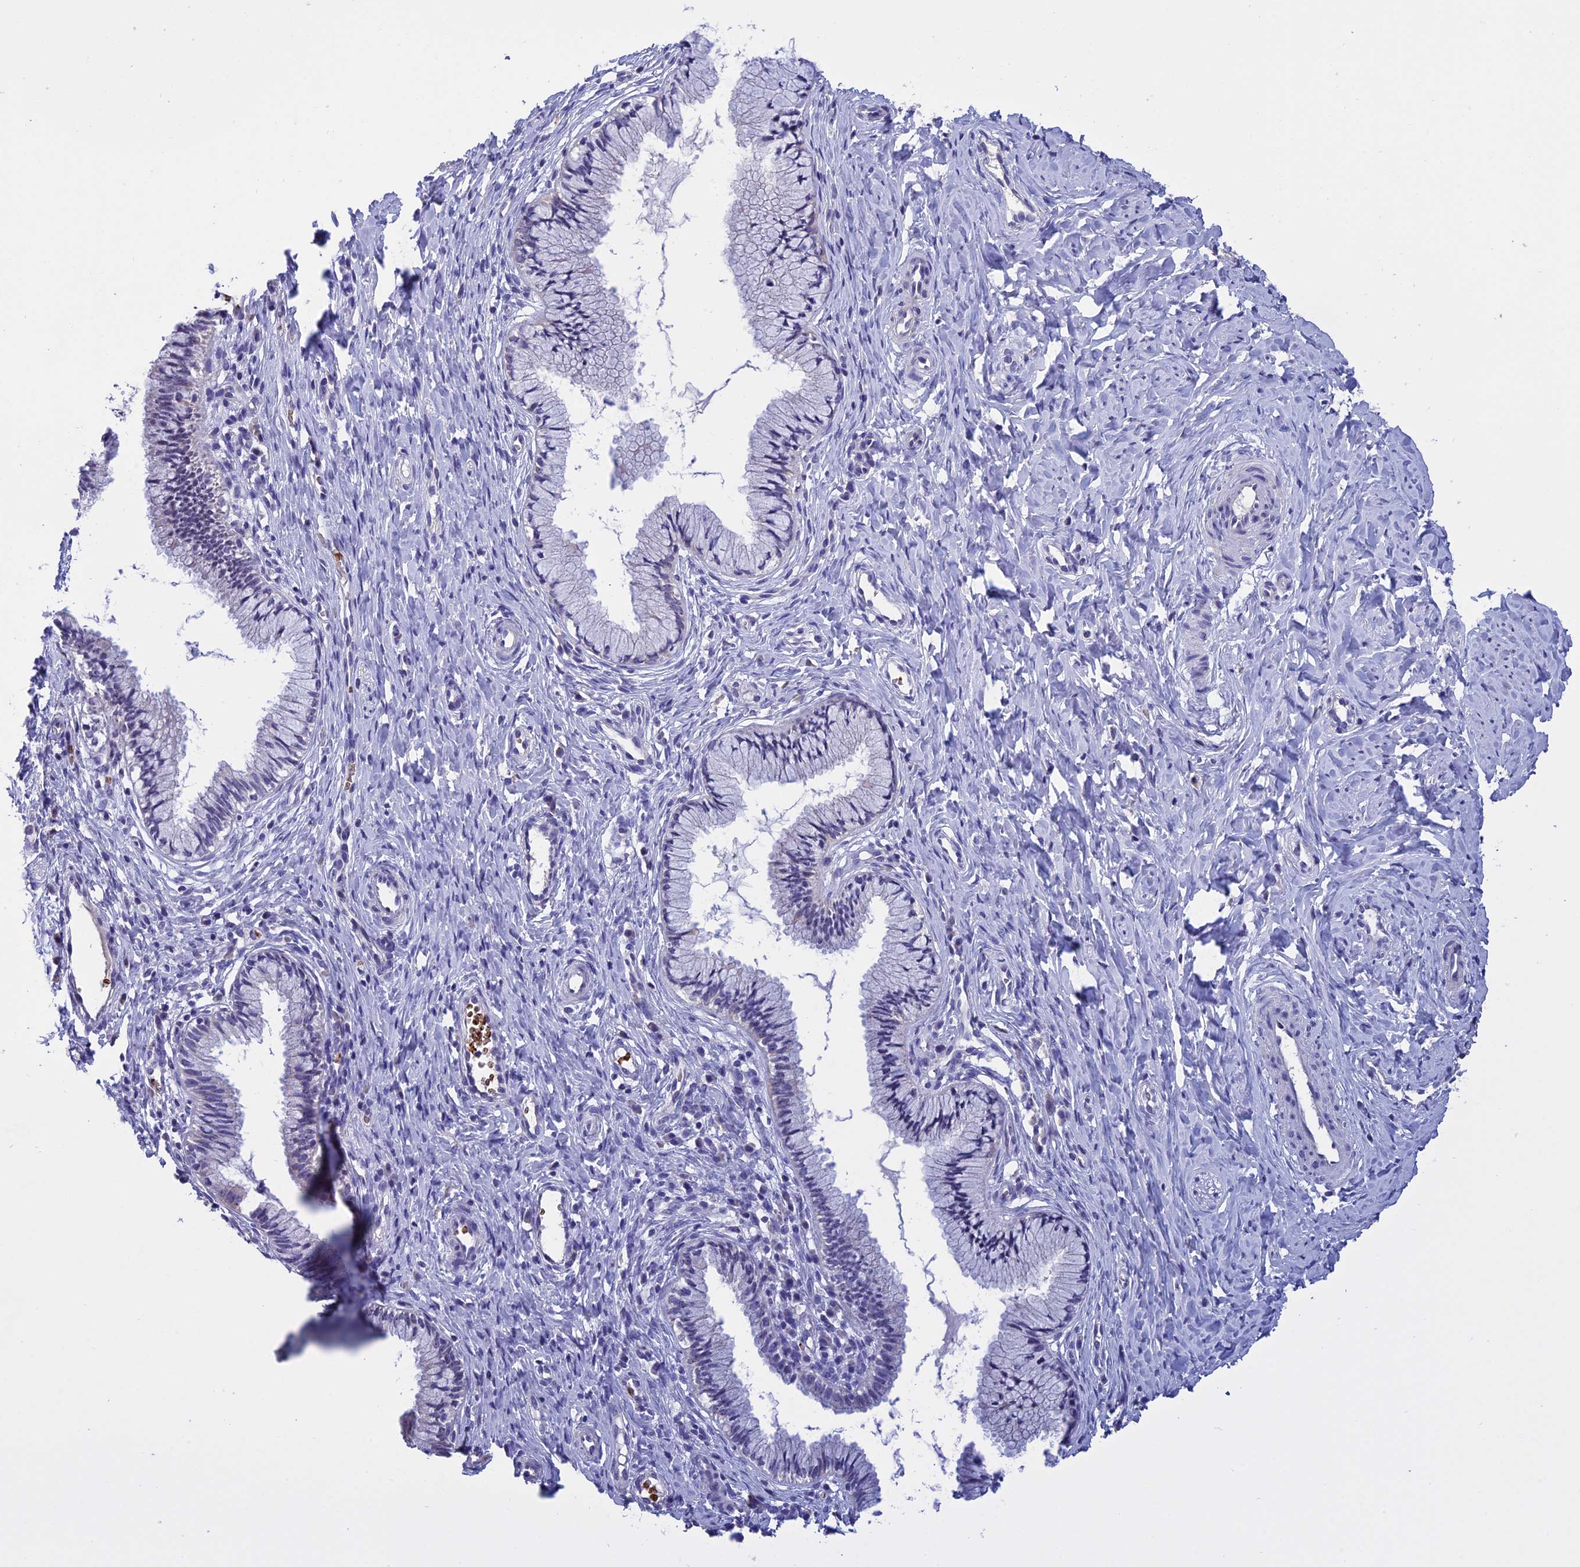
{"staining": {"intensity": "negative", "quantity": "none", "location": "none"}, "tissue": "cervix", "cell_type": "Glandular cells", "image_type": "normal", "snomed": [{"axis": "morphology", "description": "Normal tissue, NOS"}, {"axis": "topography", "description": "Cervix"}], "caption": "DAB immunohistochemical staining of unremarkable cervix exhibits no significant expression in glandular cells.", "gene": "KNOP1", "patient": {"sex": "female", "age": 27}}